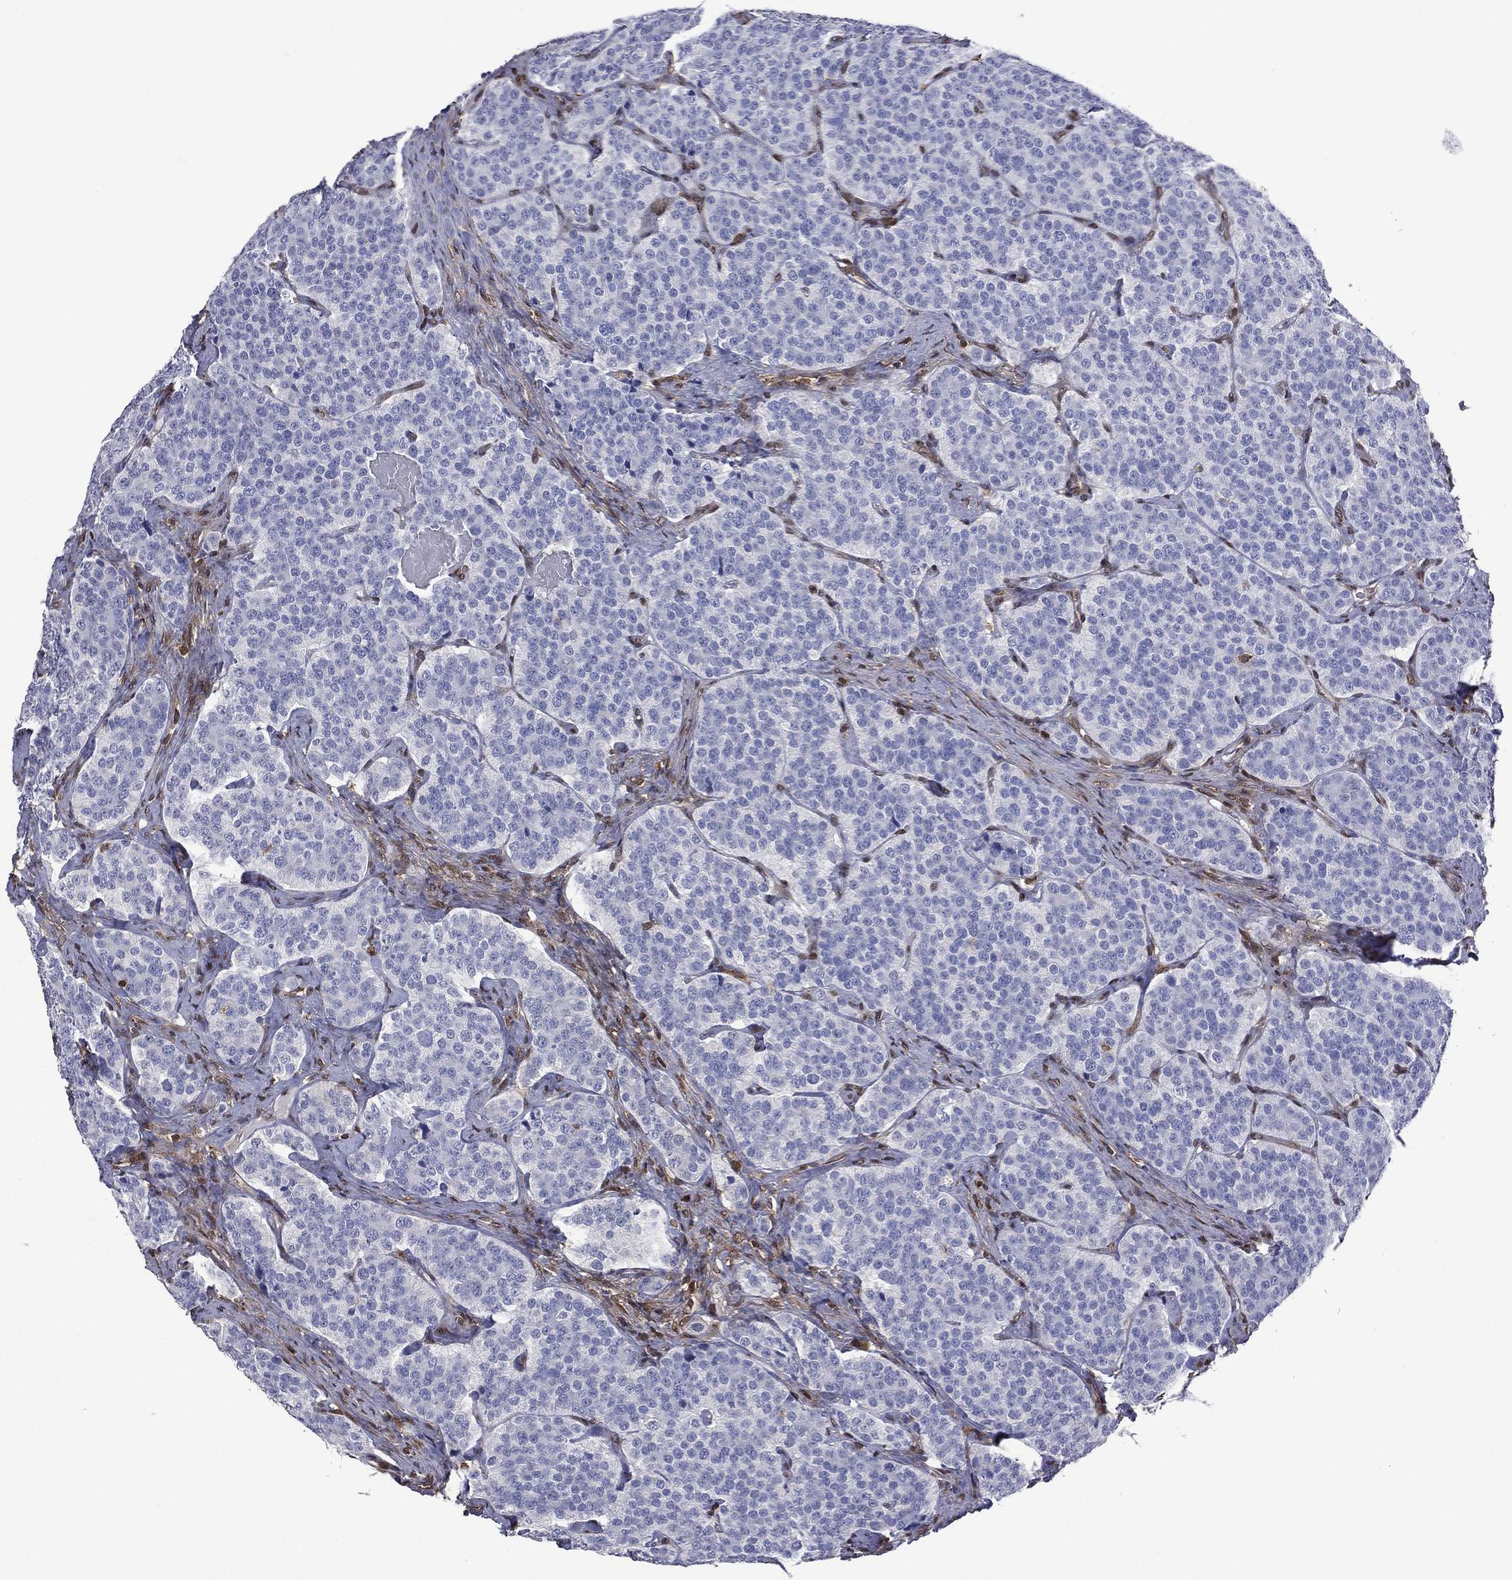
{"staining": {"intensity": "negative", "quantity": "none", "location": "none"}, "tissue": "carcinoid", "cell_type": "Tumor cells", "image_type": "cancer", "snomed": [{"axis": "morphology", "description": "Carcinoid, malignant, NOS"}, {"axis": "topography", "description": "Small intestine"}], "caption": "High magnification brightfield microscopy of carcinoid stained with DAB (3,3'-diaminobenzidine) (brown) and counterstained with hematoxylin (blue): tumor cells show no significant staining. (DAB (3,3'-diaminobenzidine) IHC with hematoxylin counter stain).", "gene": "MTAP", "patient": {"sex": "female", "age": 58}}